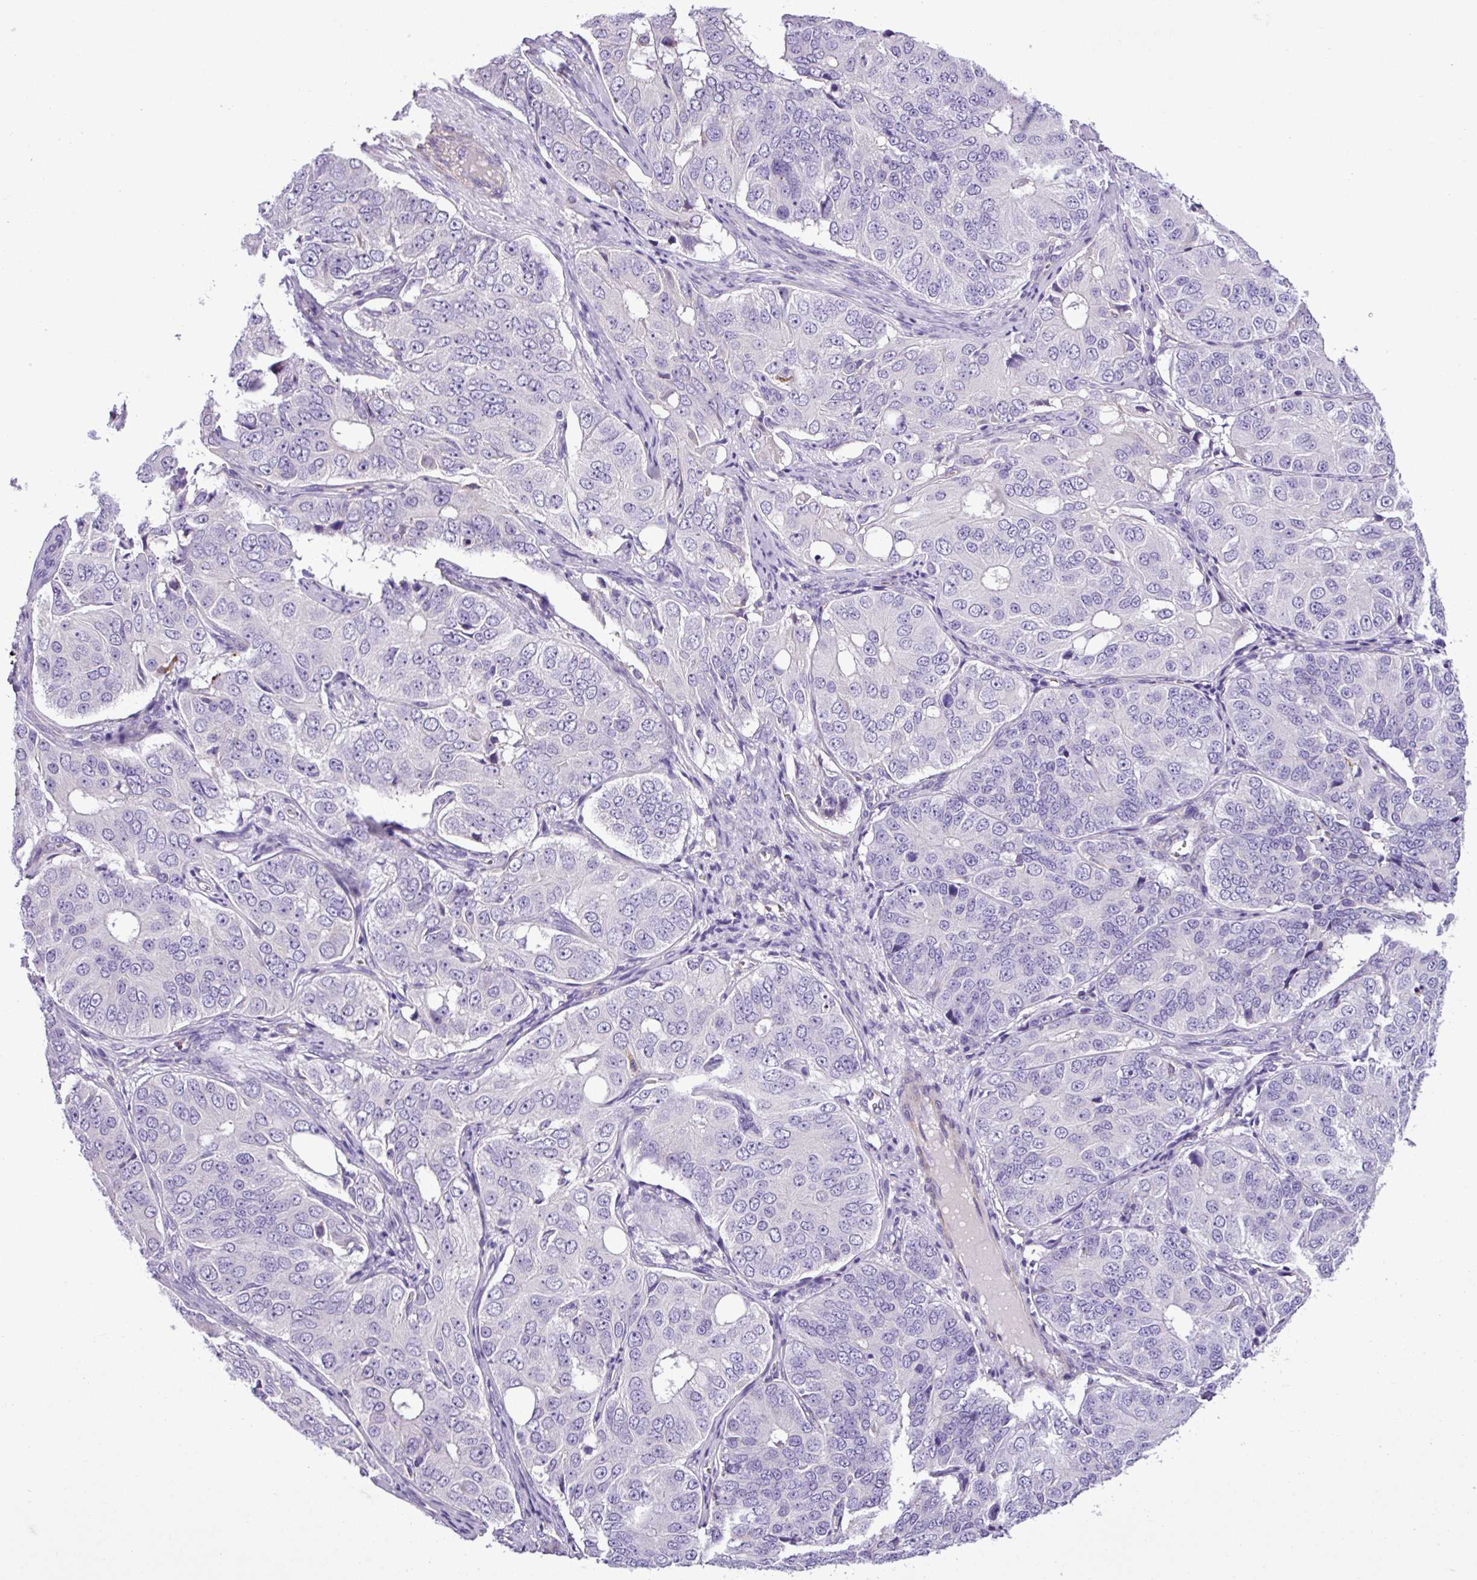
{"staining": {"intensity": "negative", "quantity": "none", "location": "none"}, "tissue": "ovarian cancer", "cell_type": "Tumor cells", "image_type": "cancer", "snomed": [{"axis": "morphology", "description": "Carcinoma, endometroid"}, {"axis": "topography", "description": "Ovary"}], "caption": "DAB (3,3'-diaminobenzidine) immunohistochemical staining of human endometroid carcinoma (ovarian) displays no significant expression in tumor cells.", "gene": "C11orf91", "patient": {"sex": "female", "age": 51}}